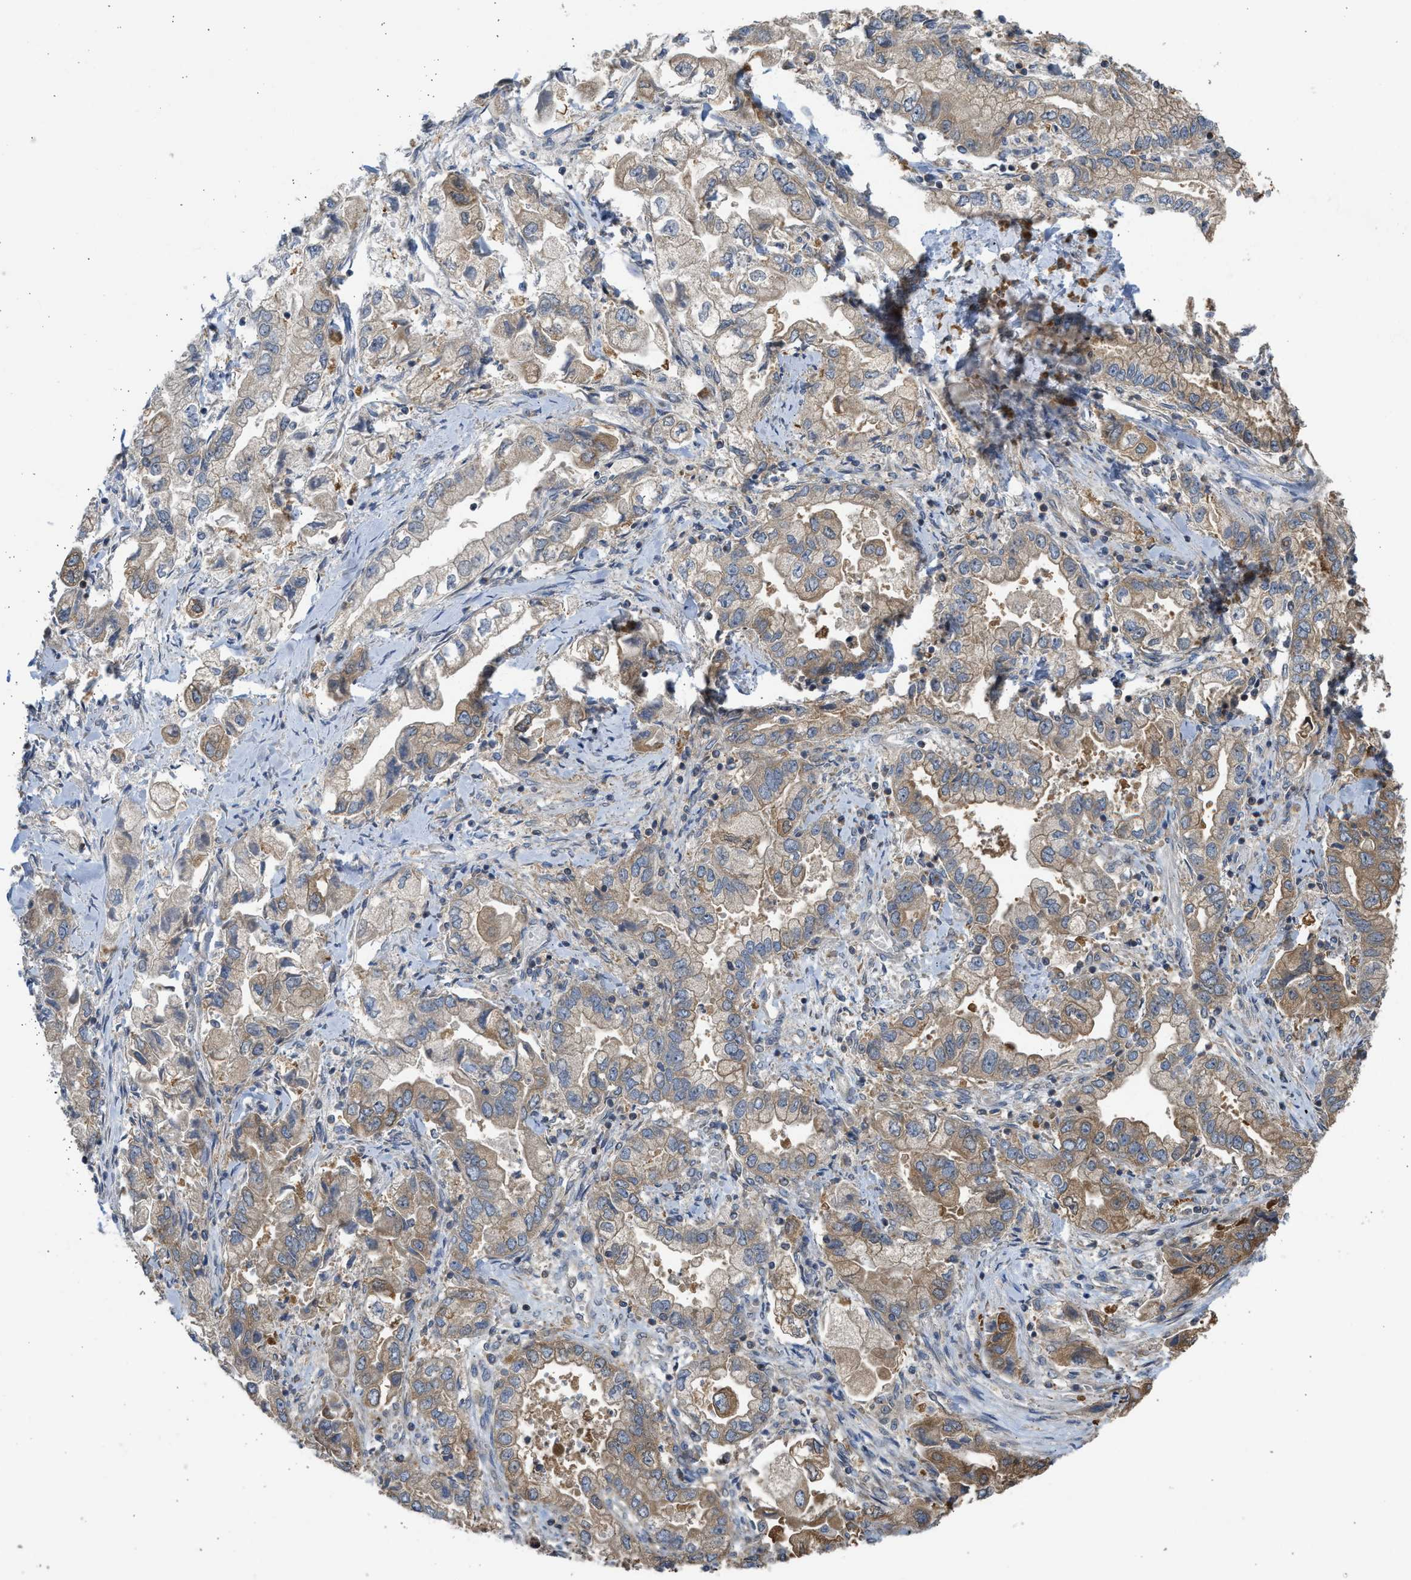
{"staining": {"intensity": "moderate", "quantity": ">75%", "location": "cytoplasmic/membranous"}, "tissue": "stomach cancer", "cell_type": "Tumor cells", "image_type": "cancer", "snomed": [{"axis": "morphology", "description": "Normal tissue, NOS"}, {"axis": "morphology", "description": "Adenocarcinoma, NOS"}, {"axis": "topography", "description": "Stomach"}], "caption": "A brown stain shows moderate cytoplasmic/membranous staining of a protein in stomach cancer tumor cells.", "gene": "CYP1A1", "patient": {"sex": "male", "age": 62}}